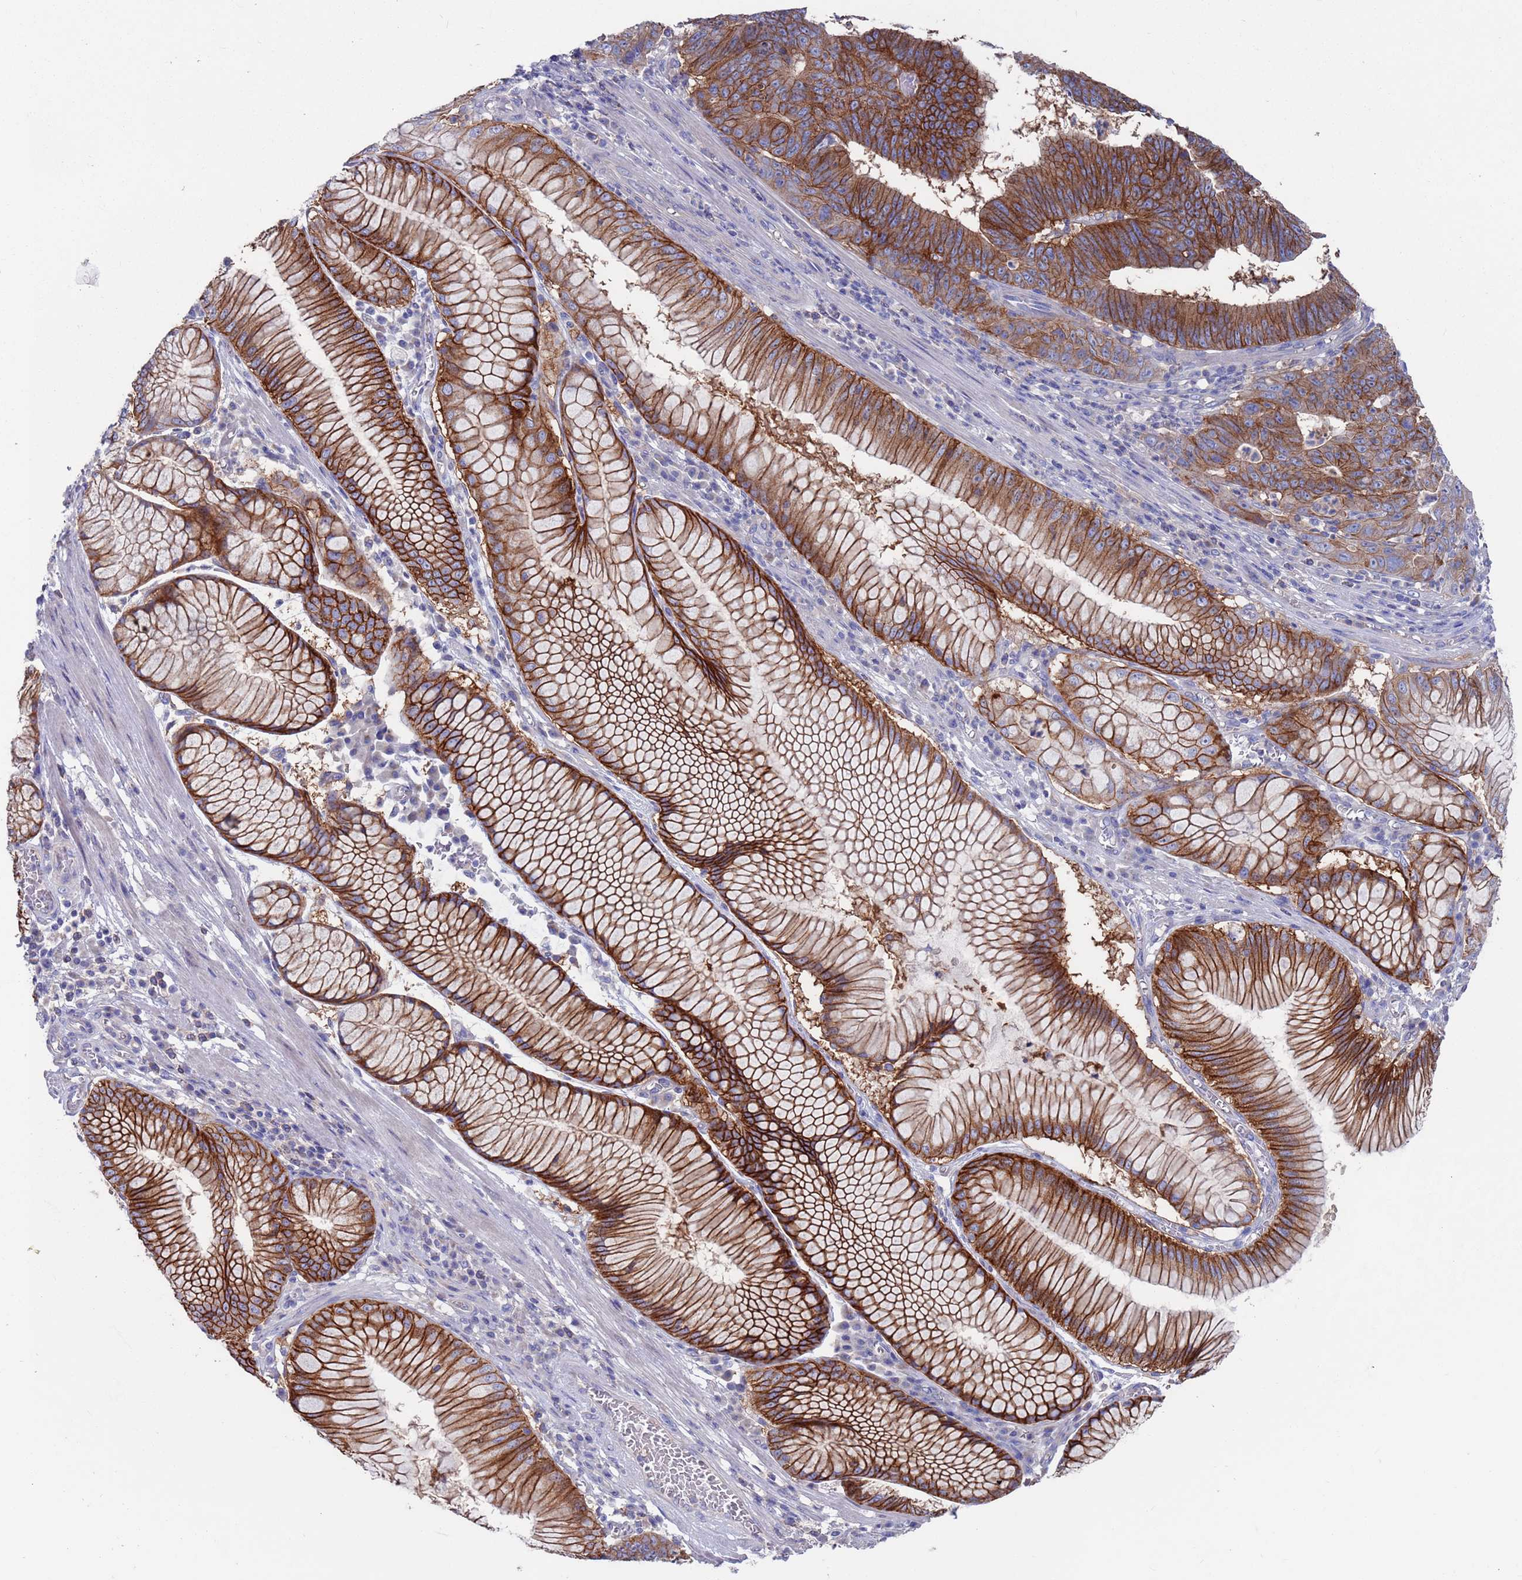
{"staining": {"intensity": "strong", "quantity": ">75%", "location": "cytoplasmic/membranous"}, "tissue": "stomach cancer", "cell_type": "Tumor cells", "image_type": "cancer", "snomed": [{"axis": "morphology", "description": "Adenocarcinoma, NOS"}, {"axis": "topography", "description": "Stomach"}], "caption": "A histopathology image showing strong cytoplasmic/membranous staining in about >75% of tumor cells in stomach adenocarcinoma, as visualized by brown immunohistochemical staining.", "gene": "KRTCAP3", "patient": {"sex": "male", "age": 59}}